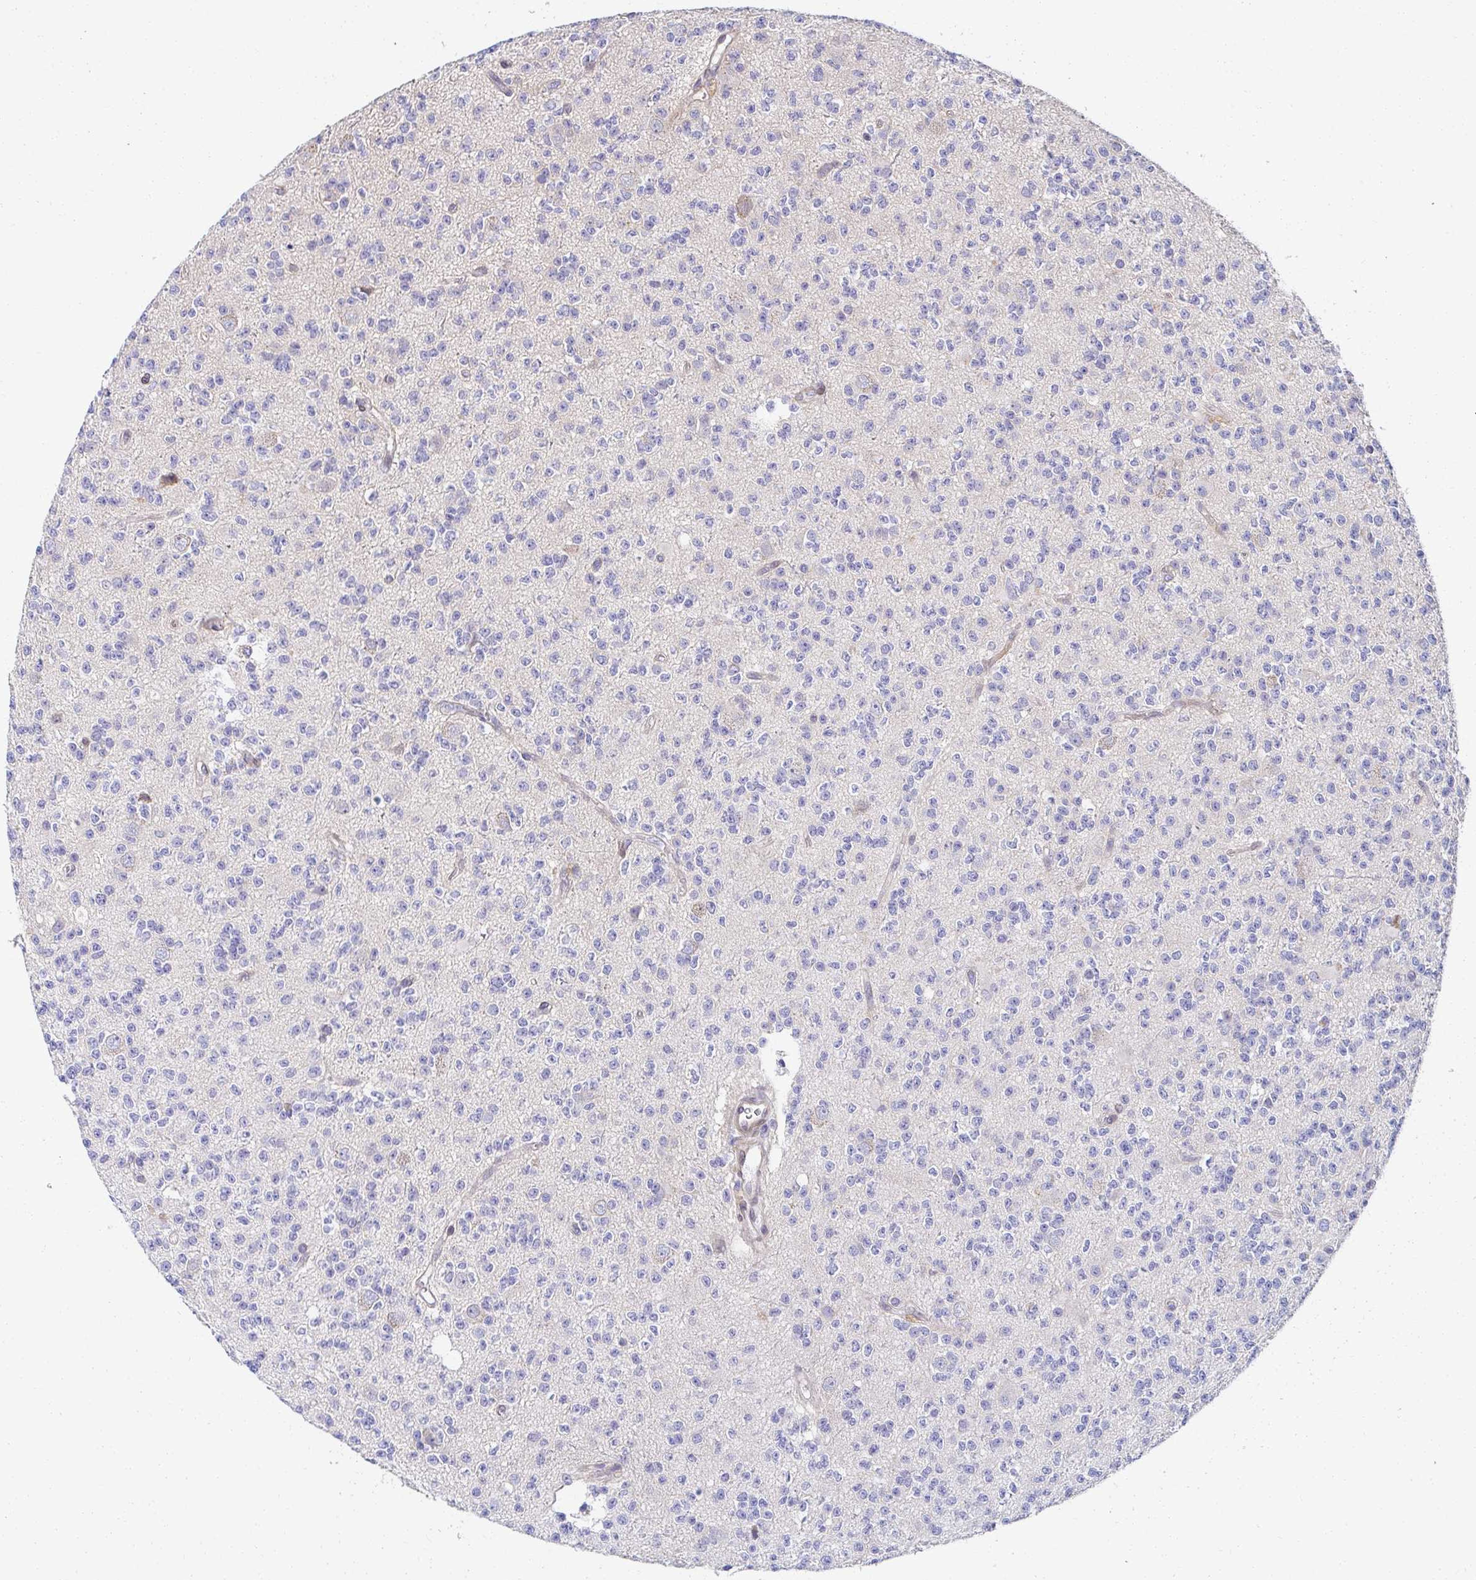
{"staining": {"intensity": "negative", "quantity": "none", "location": "none"}, "tissue": "glioma", "cell_type": "Tumor cells", "image_type": "cancer", "snomed": [{"axis": "morphology", "description": "Glioma, malignant, High grade"}, {"axis": "topography", "description": "Brain"}], "caption": "Malignant glioma (high-grade) stained for a protein using immunohistochemistry shows no positivity tumor cells.", "gene": "AKAP14", "patient": {"sex": "male", "age": 36}}